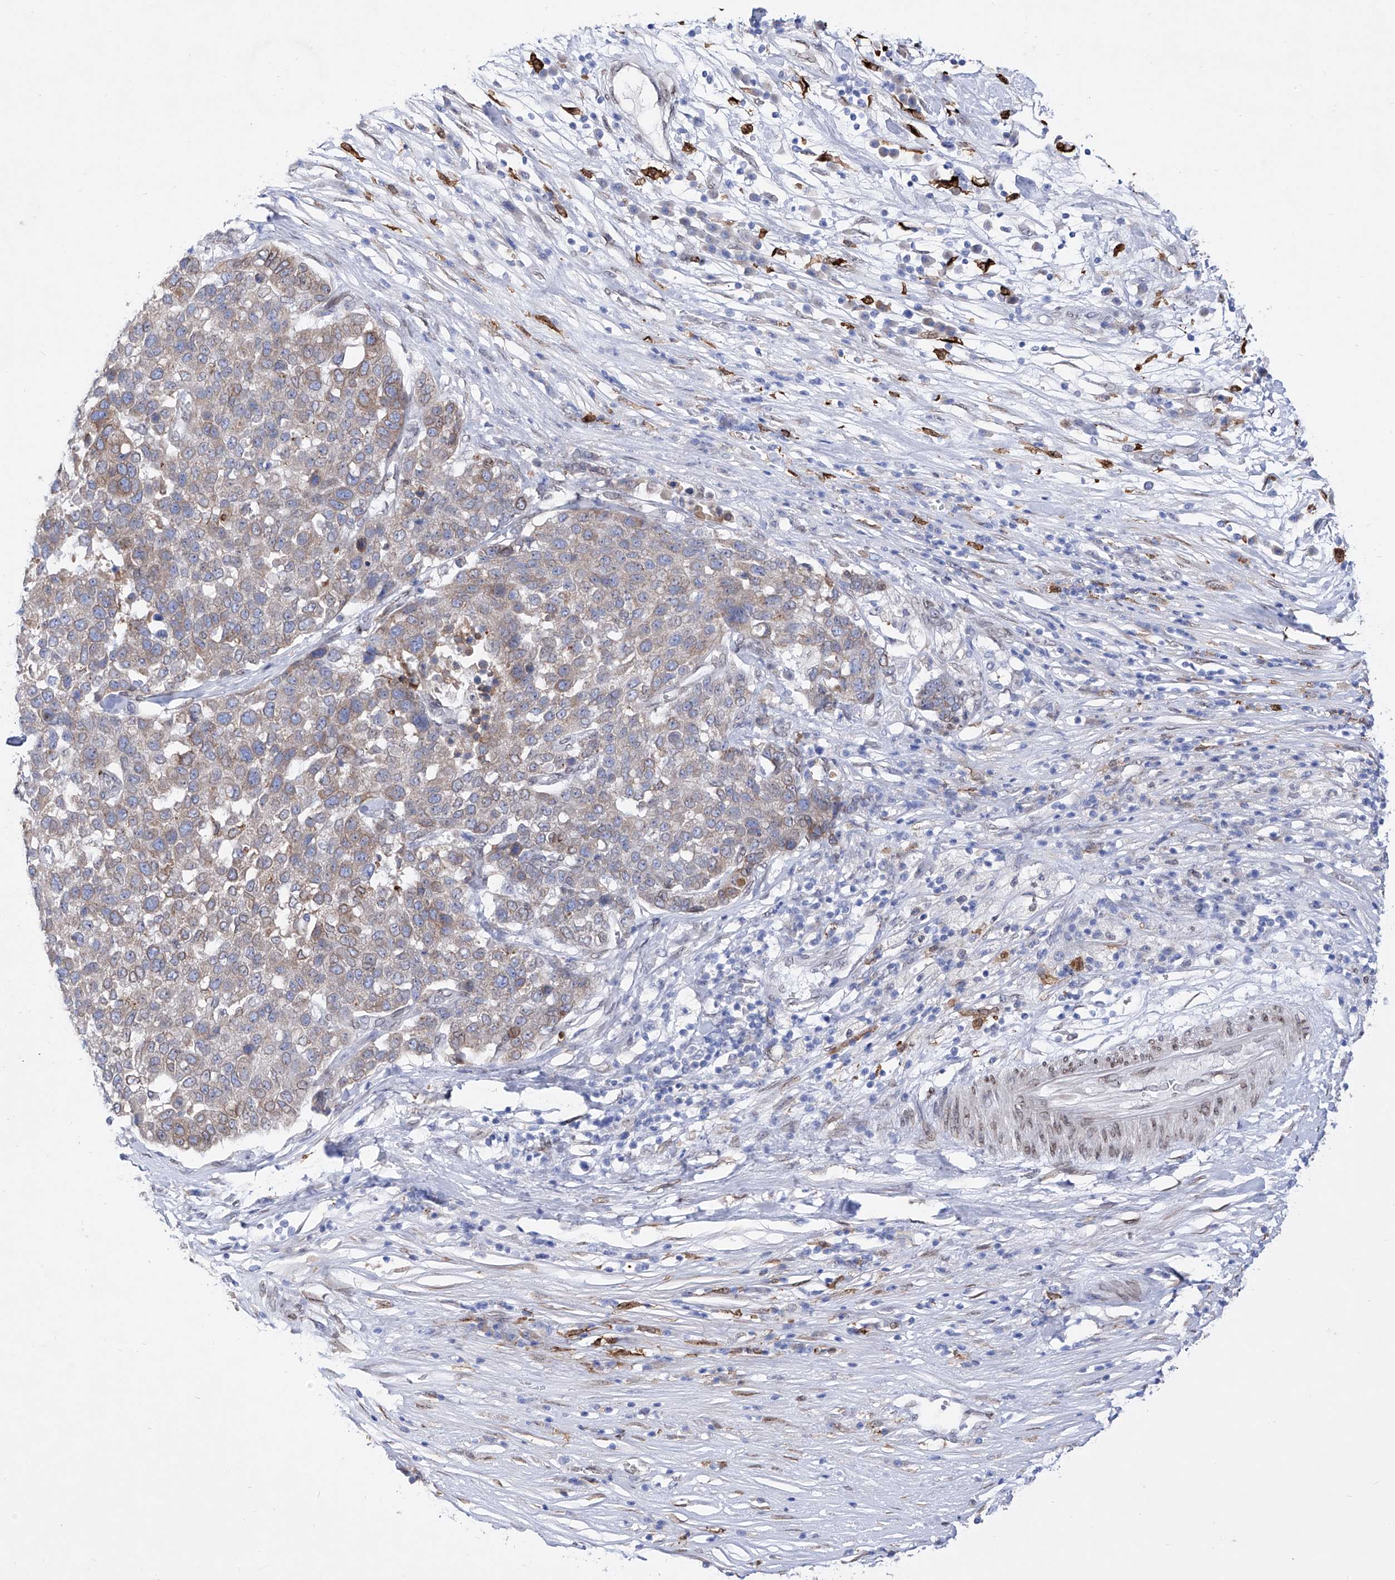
{"staining": {"intensity": "weak", "quantity": "25%-75%", "location": "cytoplasmic/membranous"}, "tissue": "pancreatic cancer", "cell_type": "Tumor cells", "image_type": "cancer", "snomed": [{"axis": "morphology", "description": "Adenocarcinoma, NOS"}, {"axis": "topography", "description": "Pancreas"}], "caption": "Immunohistochemical staining of human pancreatic cancer exhibits low levels of weak cytoplasmic/membranous expression in about 25%-75% of tumor cells.", "gene": "LCLAT1", "patient": {"sex": "female", "age": 61}}